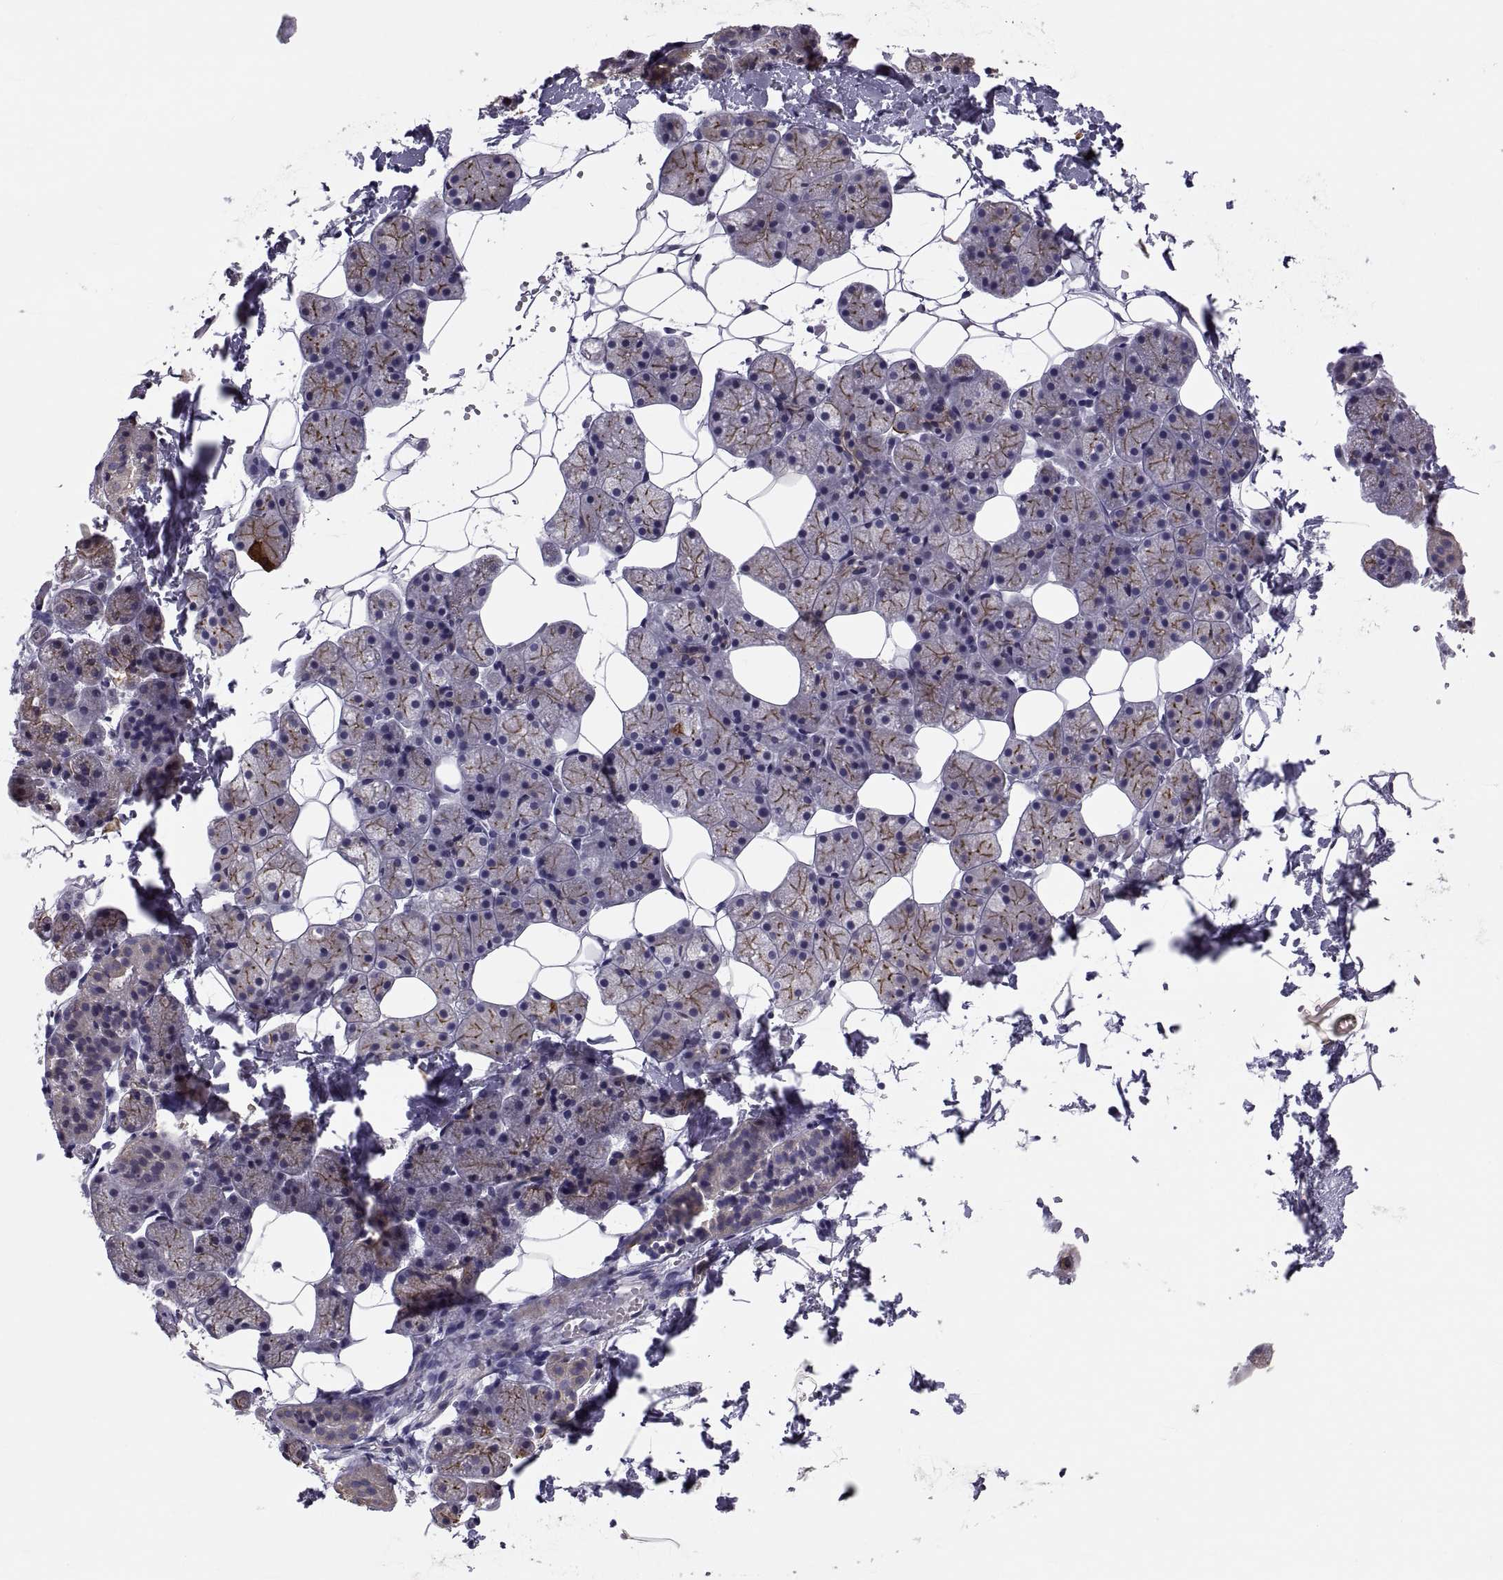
{"staining": {"intensity": "strong", "quantity": "25%-75%", "location": "cytoplasmic/membranous"}, "tissue": "salivary gland", "cell_type": "Glandular cells", "image_type": "normal", "snomed": [{"axis": "morphology", "description": "Normal tissue, NOS"}, {"axis": "topography", "description": "Salivary gland"}], "caption": "A high-resolution histopathology image shows immunohistochemistry staining of benign salivary gland, which displays strong cytoplasmic/membranous expression in approximately 25%-75% of glandular cells. (Stains: DAB (3,3'-diaminobenzidine) in brown, nuclei in blue, Microscopy: brightfield microscopy at high magnification).", "gene": "ANO1", "patient": {"sex": "male", "age": 38}}